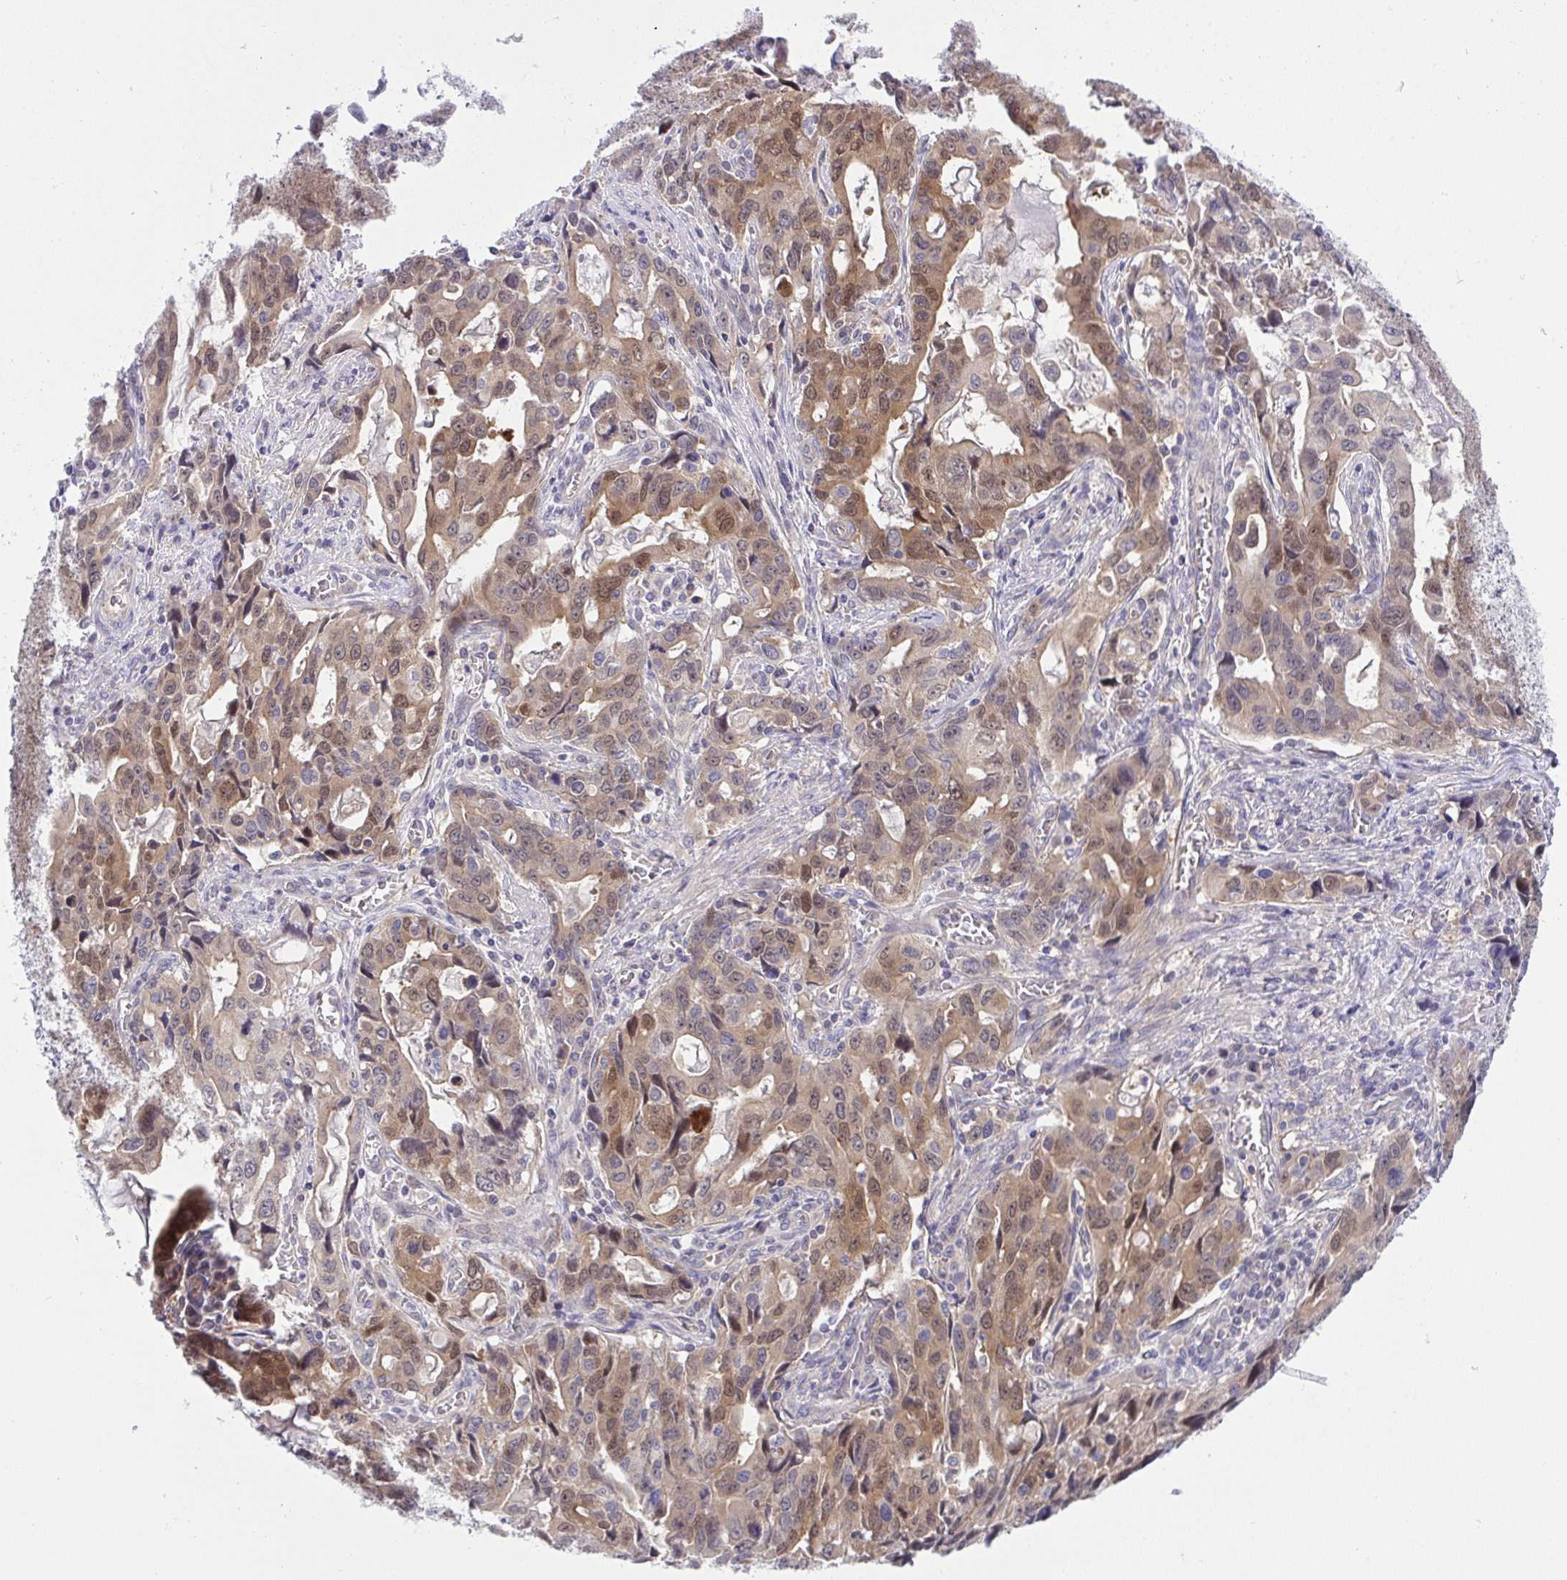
{"staining": {"intensity": "moderate", "quantity": ">75%", "location": "cytoplasmic/membranous,nuclear"}, "tissue": "stomach cancer", "cell_type": "Tumor cells", "image_type": "cancer", "snomed": [{"axis": "morphology", "description": "Adenocarcinoma, NOS"}, {"axis": "topography", "description": "Stomach, upper"}], "caption": "There is medium levels of moderate cytoplasmic/membranous and nuclear positivity in tumor cells of adenocarcinoma (stomach), as demonstrated by immunohistochemical staining (brown color).", "gene": "HOXD12", "patient": {"sex": "male", "age": 85}}